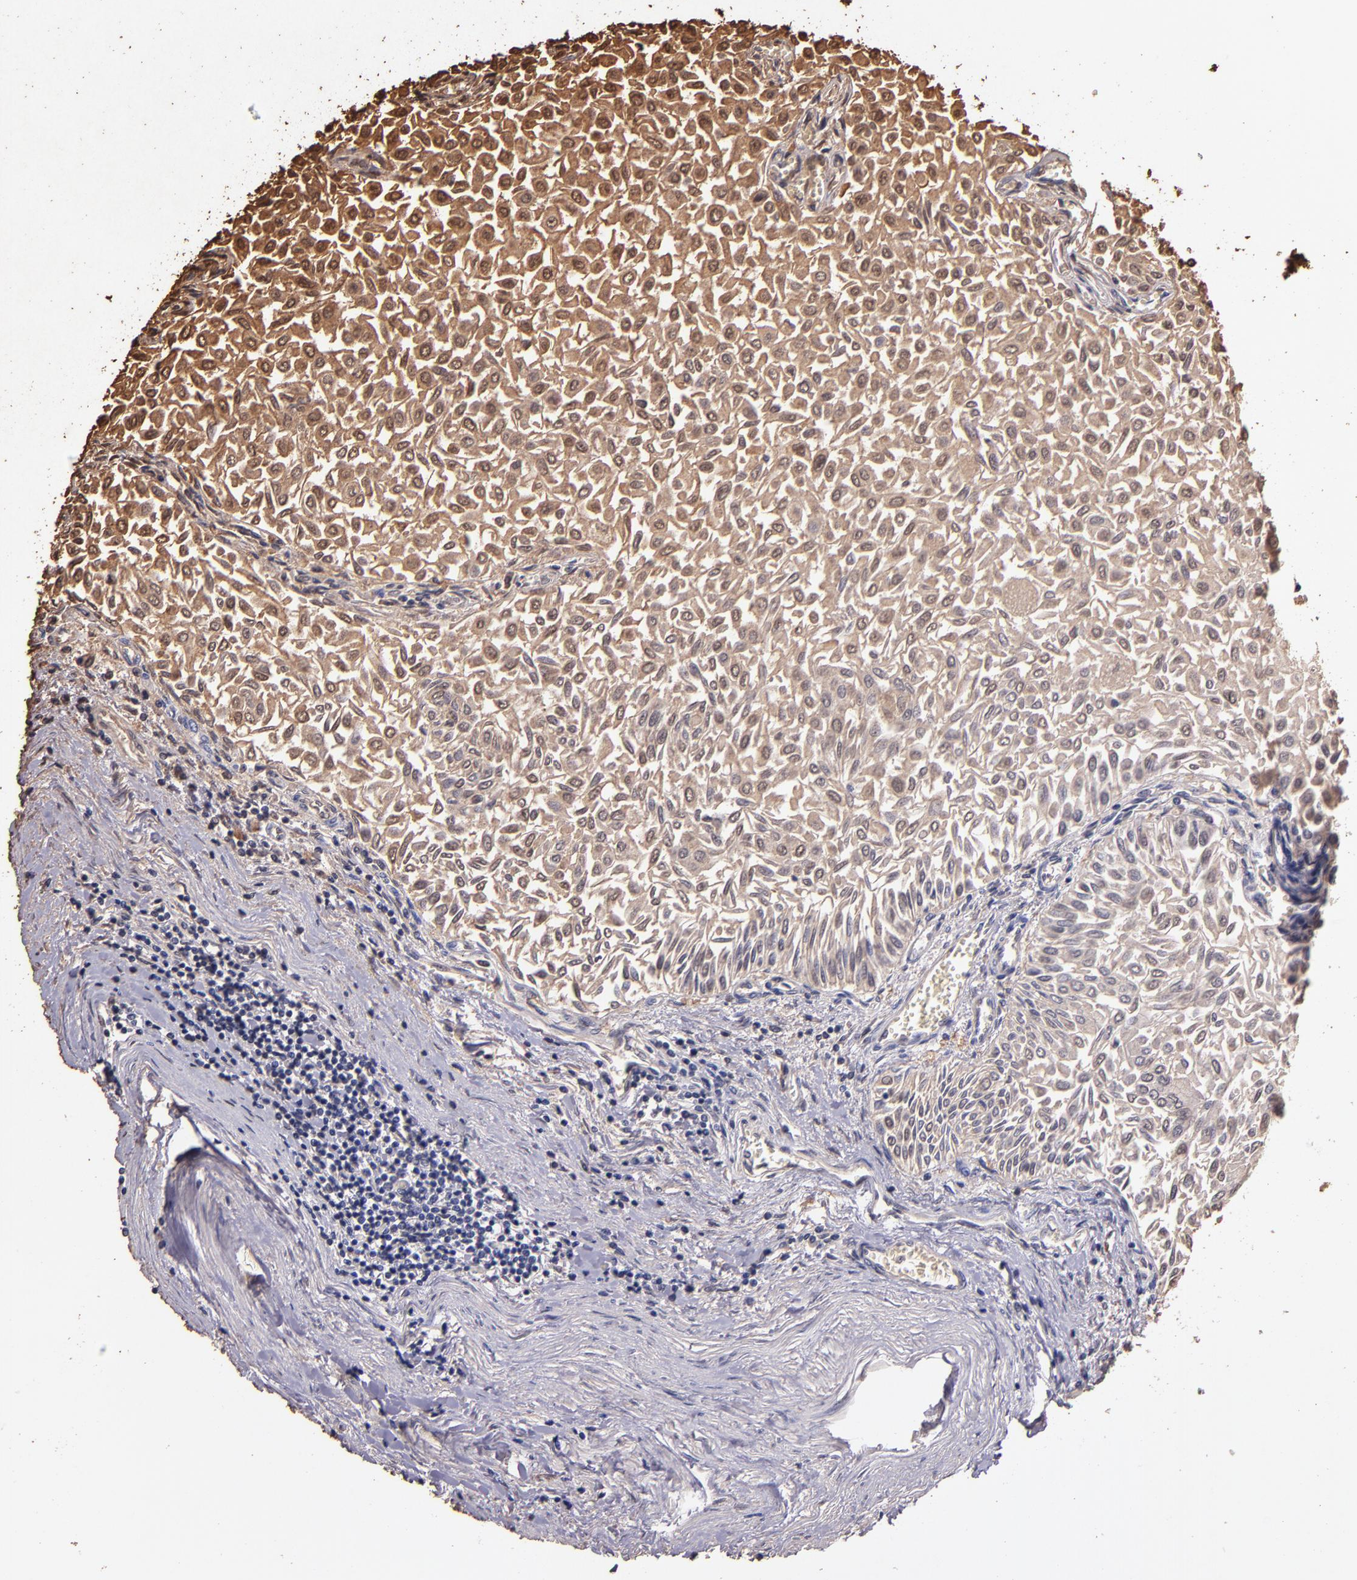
{"staining": {"intensity": "moderate", "quantity": ">75%", "location": "cytoplasmic/membranous,nuclear"}, "tissue": "urothelial cancer", "cell_type": "Tumor cells", "image_type": "cancer", "snomed": [{"axis": "morphology", "description": "Urothelial carcinoma, Low grade"}, {"axis": "topography", "description": "Urinary bladder"}], "caption": "Brown immunohistochemical staining in human urothelial cancer reveals moderate cytoplasmic/membranous and nuclear staining in approximately >75% of tumor cells.", "gene": "S100A6", "patient": {"sex": "male", "age": 64}}